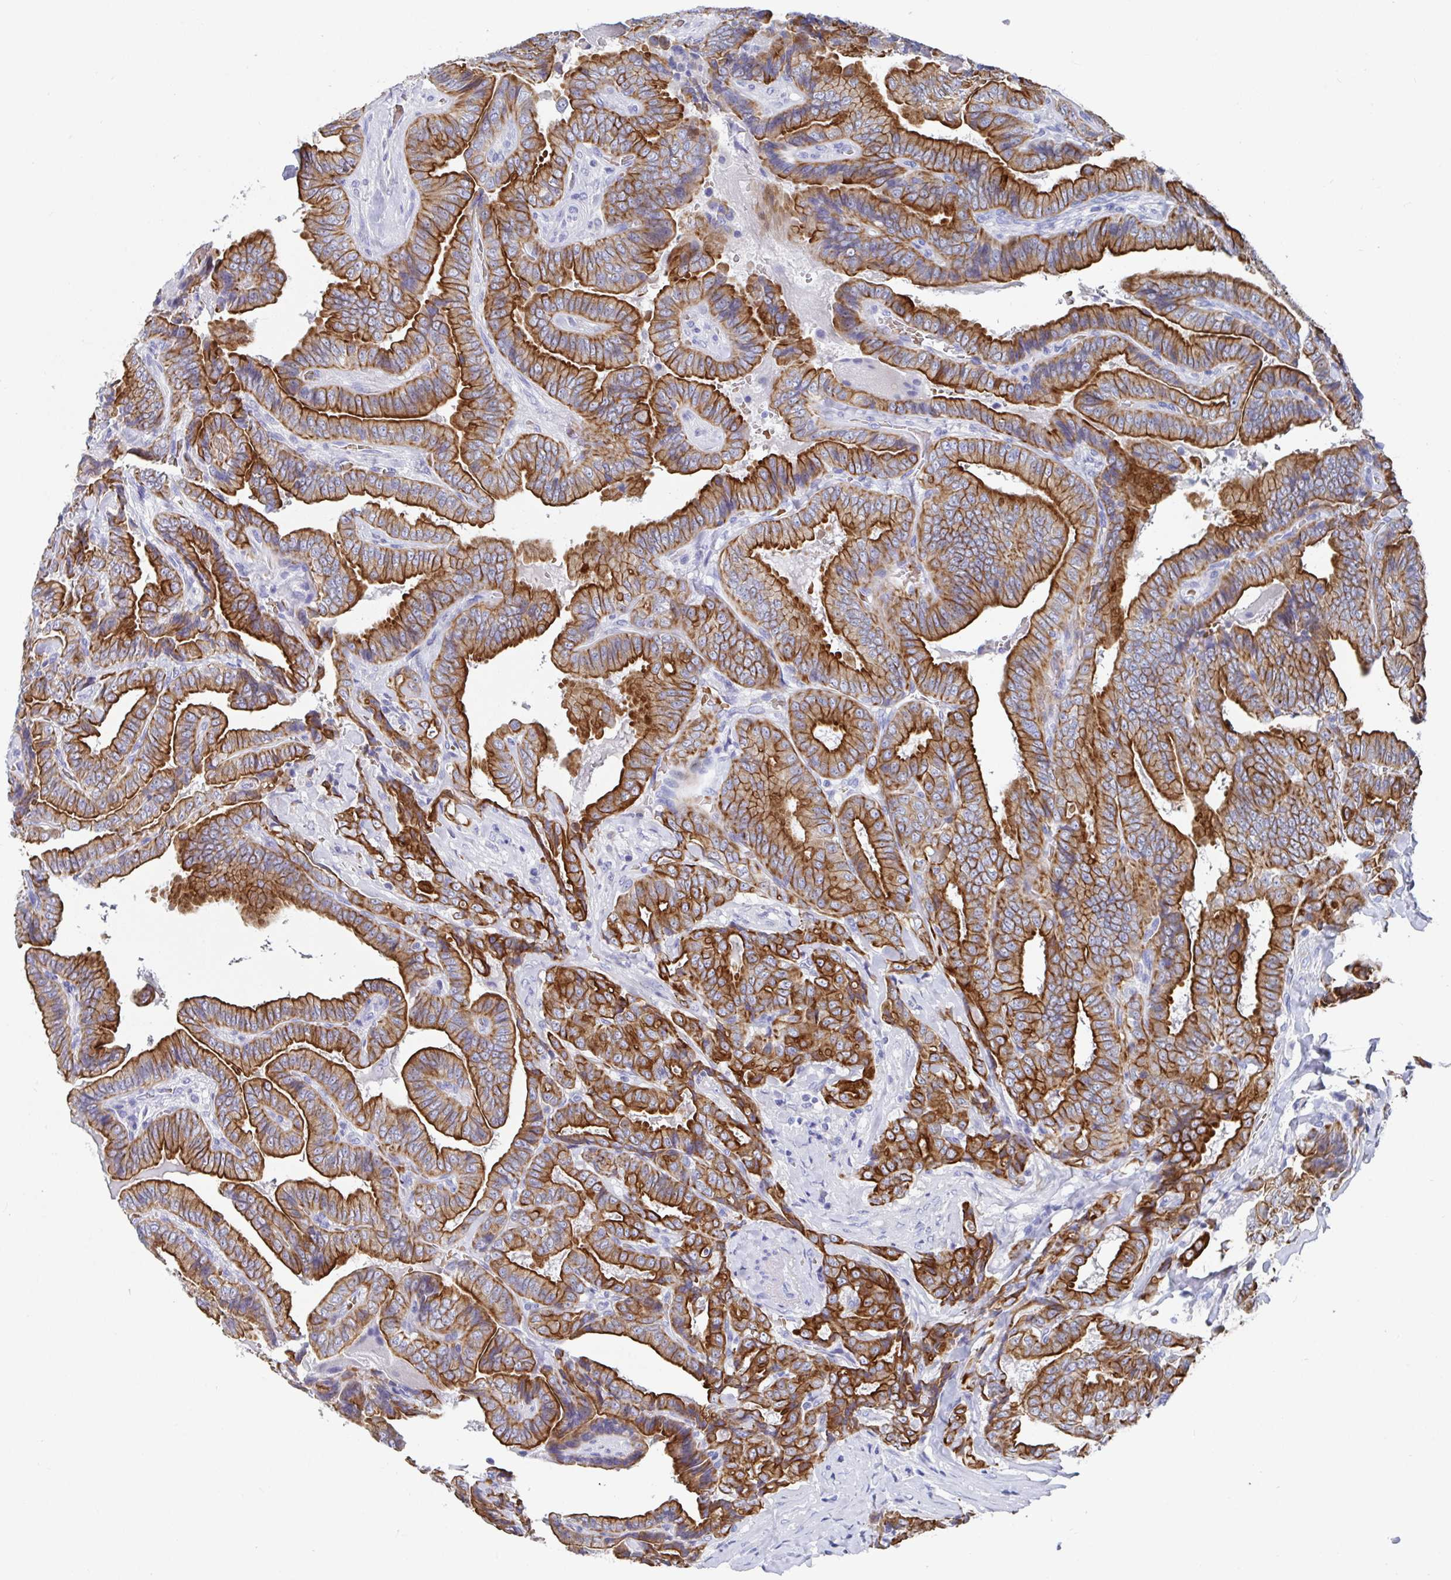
{"staining": {"intensity": "strong", "quantity": ">75%", "location": "cytoplasmic/membranous"}, "tissue": "thyroid cancer", "cell_type": "Tumor cells", "image_type": "cancer", "snomed": [{"axis": "morphology", "description": "Papillary adenocarcinoma, NOS"}, {"axis": "topography", "description": "Thyroid gland"}], "caption": "Protein expression analysis of human thyroid cancer reveals strong cytoplasmic/membranous expression in approximately >75% of tumor cells.", "gene": "CLDN8", "patient": {"sex": "male", "age": 61}}